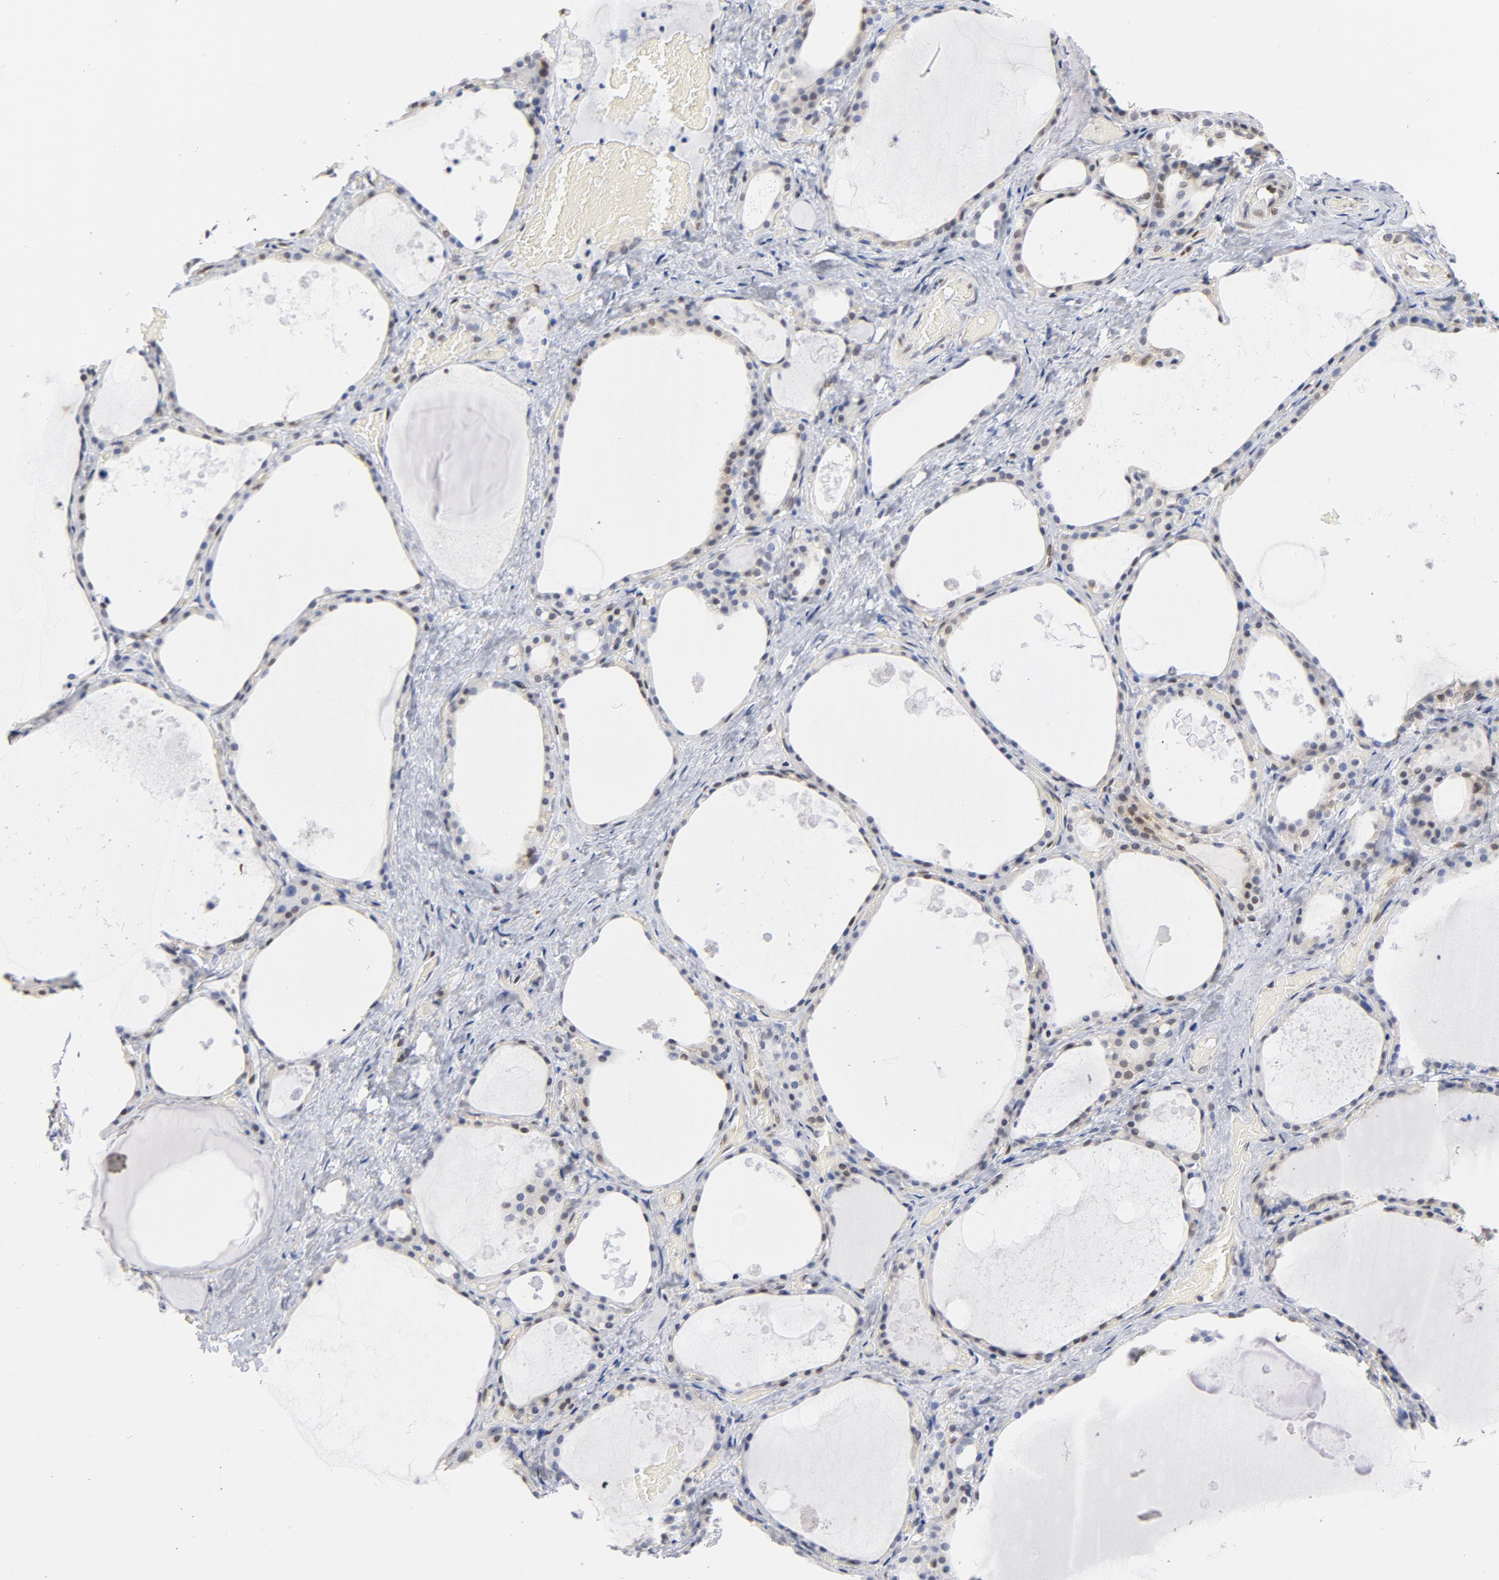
{"staining": {"intensity": "weak", "quantity": "<25%", "location": "nuclear"}, "tissue": "thyroid gland", "cell_type": "Glandular cells", "image_type": "normal", "snomed": [{"axis": "morphology", "description": "Normal tissue, NOS"}, {"axis": "topography", "description": "Thyroid gland"}], "caption": "High magnification brightfield microscopy of normal thyroid gland stained with DAB (3,3'-diaminobenzidine) (brown) and counterstained with hematoxylin (blue): glandular cells show no significant staining. (DAB immunohistochemistry with hematoxylin counter stain).", "gene": "CDKN1B", "patient": {"sex": "male", "age": 61}}